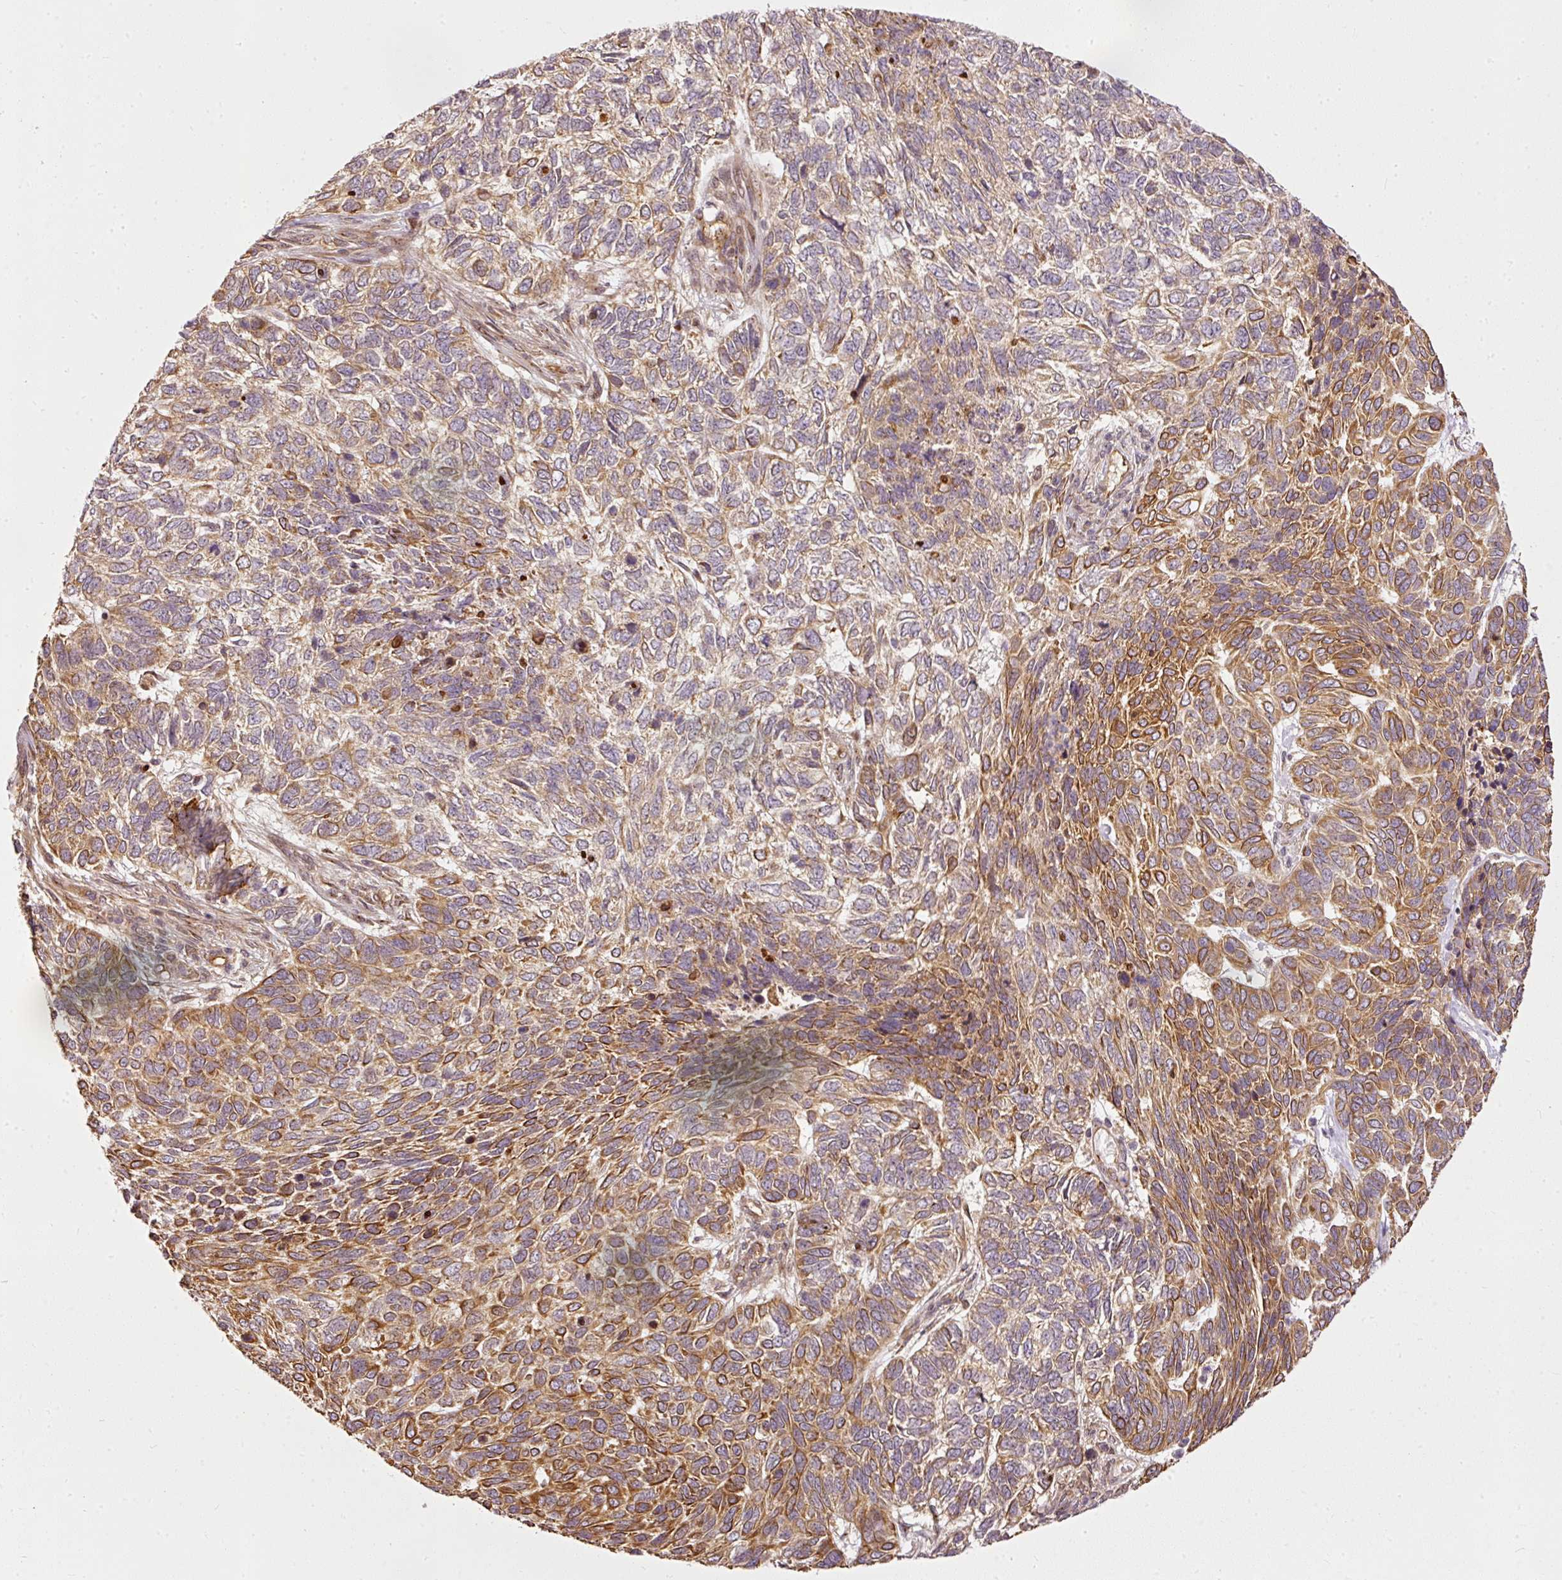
{"staining": {"intensity": "moderate", "quantity": "25%-75%", "location": "cytoplasmic/membranous"}, "tissue": "skin cancer", "cell_type": "Tumor cells", "image_type": "cancer", "snomed": [{"axis": "morphology", "description": "Basal cell carcinoma"}, {"axis": "topography", "description": "Skin"}], "caption": "Immunohistochemistry photomicrograph of skin cancer stained for a protein (brown), which shows medium levels of moderate cytoplasmic/membranous positivity in about 25%-75% of tumor cells.", "gene": "MIF4GD", "patient": {"sex": "female", "age": 65}}